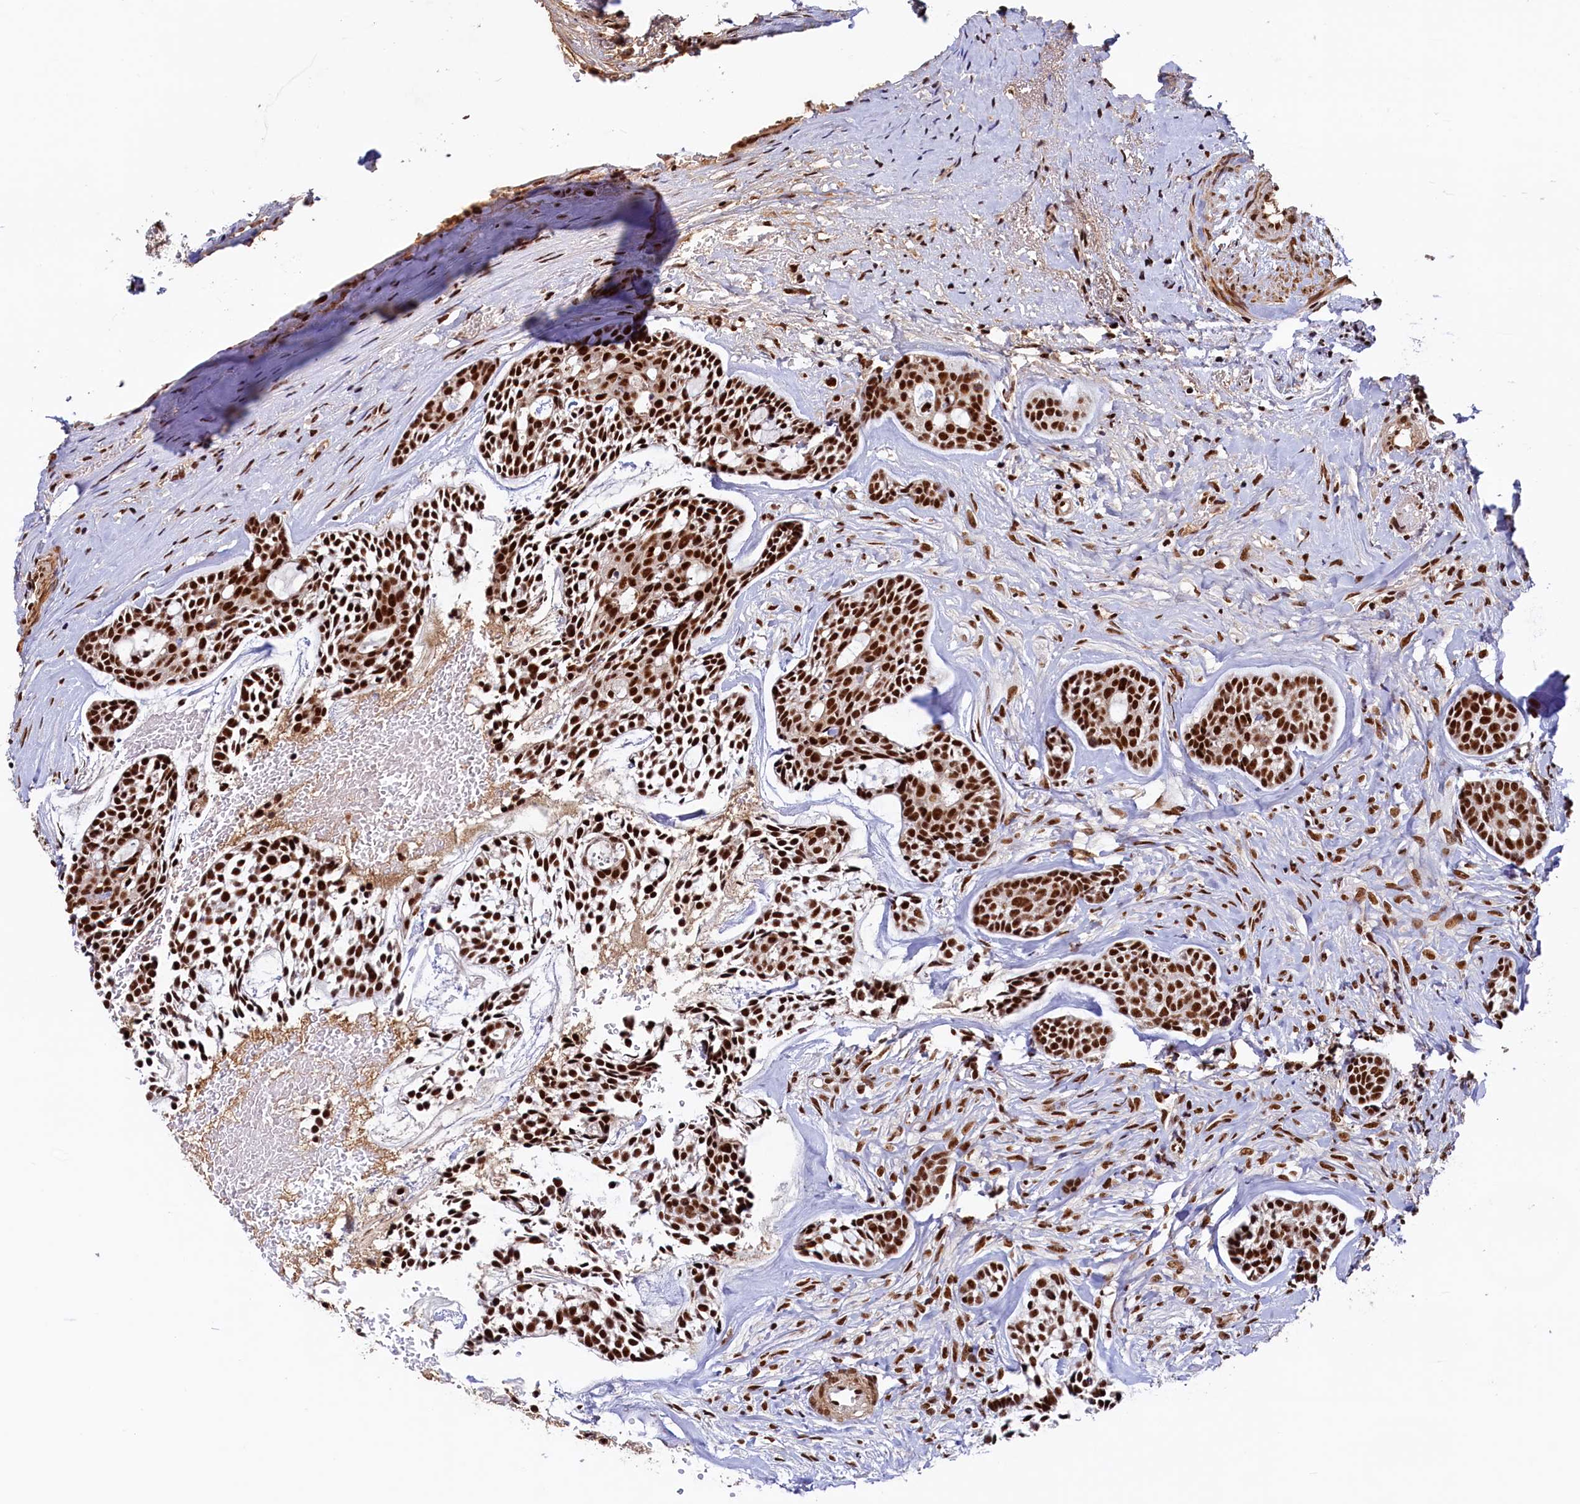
{"staining": {"intensity": "strong", "quantity": ">75%", "location": "nuclear"}, "tissue": "head and neck cancer", "cell_type": "Tumor cells", "image_type": "cancer", "snomed": [{"axis": "morphology", "description": "Adenocarcinoma, NOS"}, {"axis": "topography", "description": "Subcutis"}, {"axis": "topography", "description": "Head-Neck"}], "caption": "A brown stain highlights strong nuclear staining of a protein in head and neck cancer tumor cells.", "gene": "ZC3H18", "patient": {"sex": "female", "age": 73}}